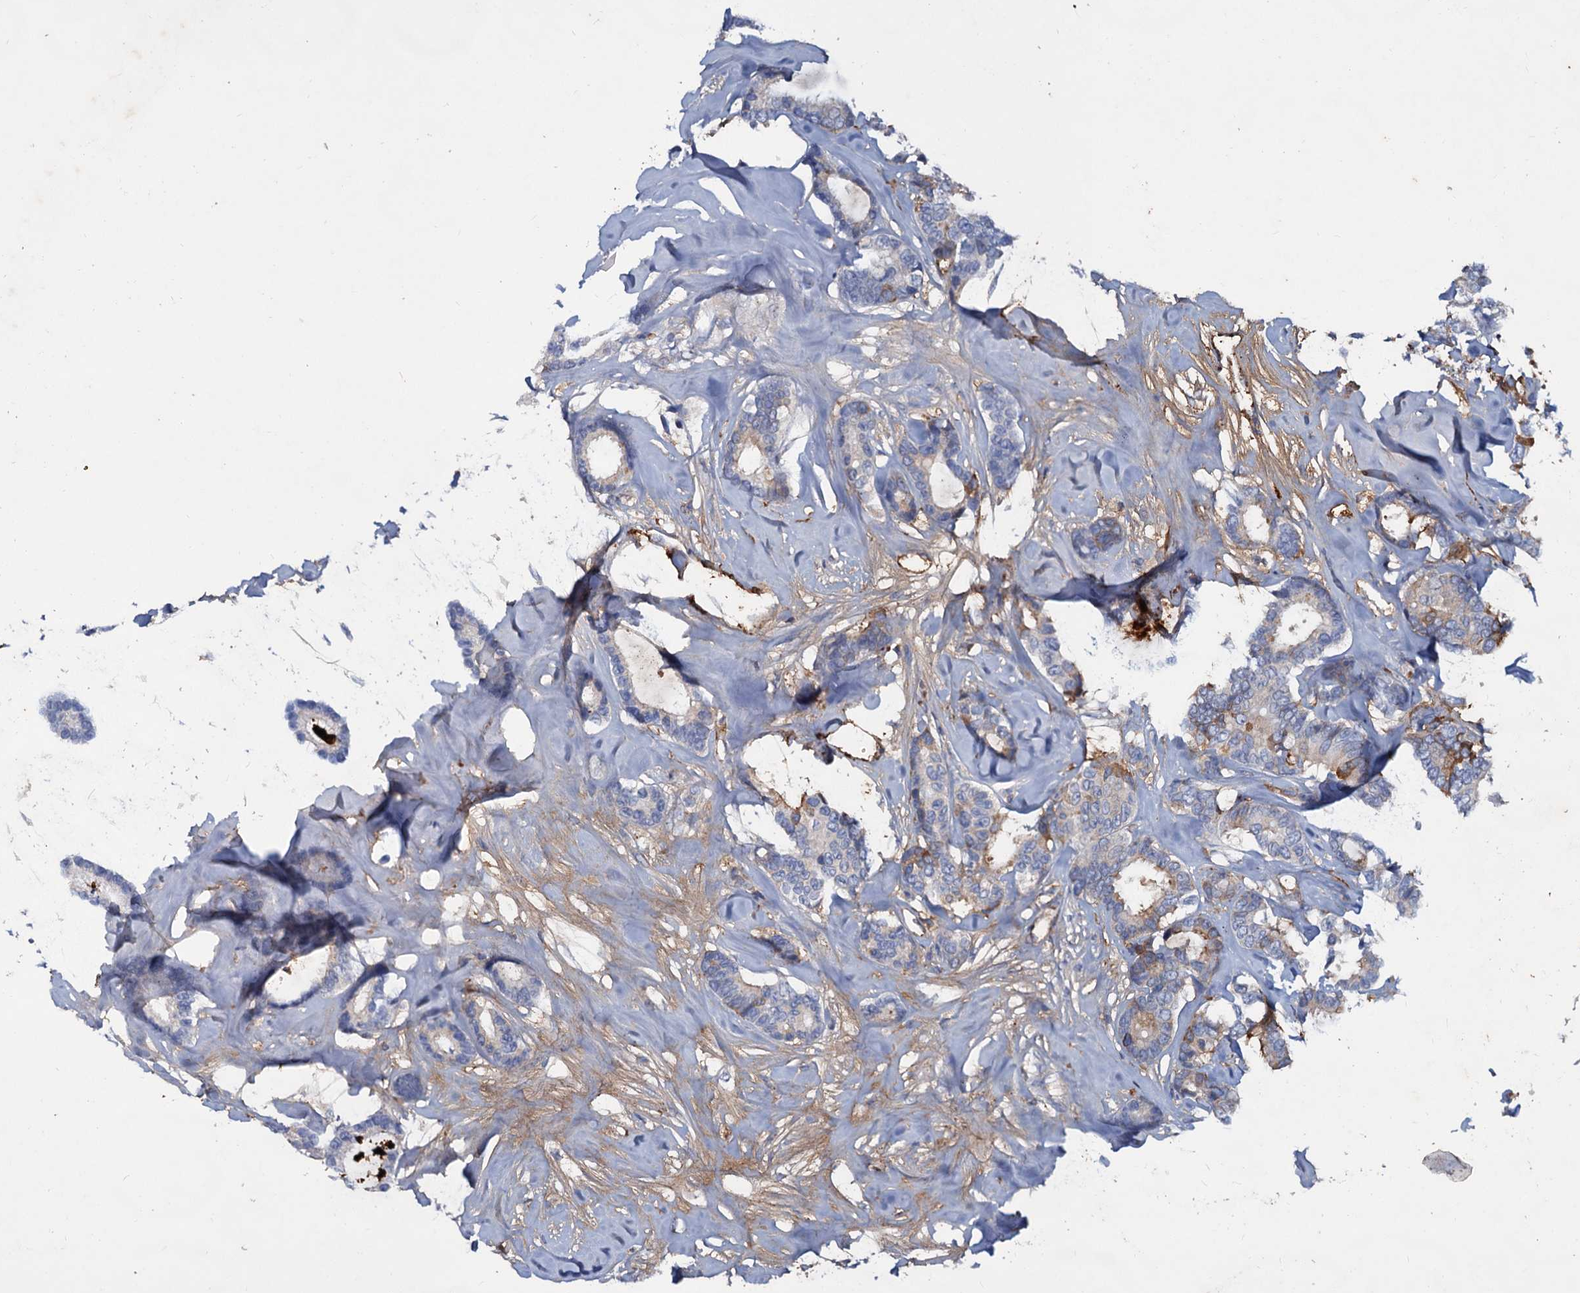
{"staining": {"intensity": "weak", "quantity": "<25%", "location": "cytoplasmic/membranous"}, "tissue": "breast cancer", "cell_type": "Tumor cells", "image_type": "cancer", "snomed": [{"axis": "morphology", "description": "Duct carcinoma"}, {"axis": "topography", "description": "Breast"}], "caption": "Immunohistochemistry histopathology image of neoplastic tissue: breast invasive ductal carcinoma stained with DAB shows no significant protein expression in tumor cells.", "gene": "CHRD", "patient": {"sex": "female", "age": 87}}